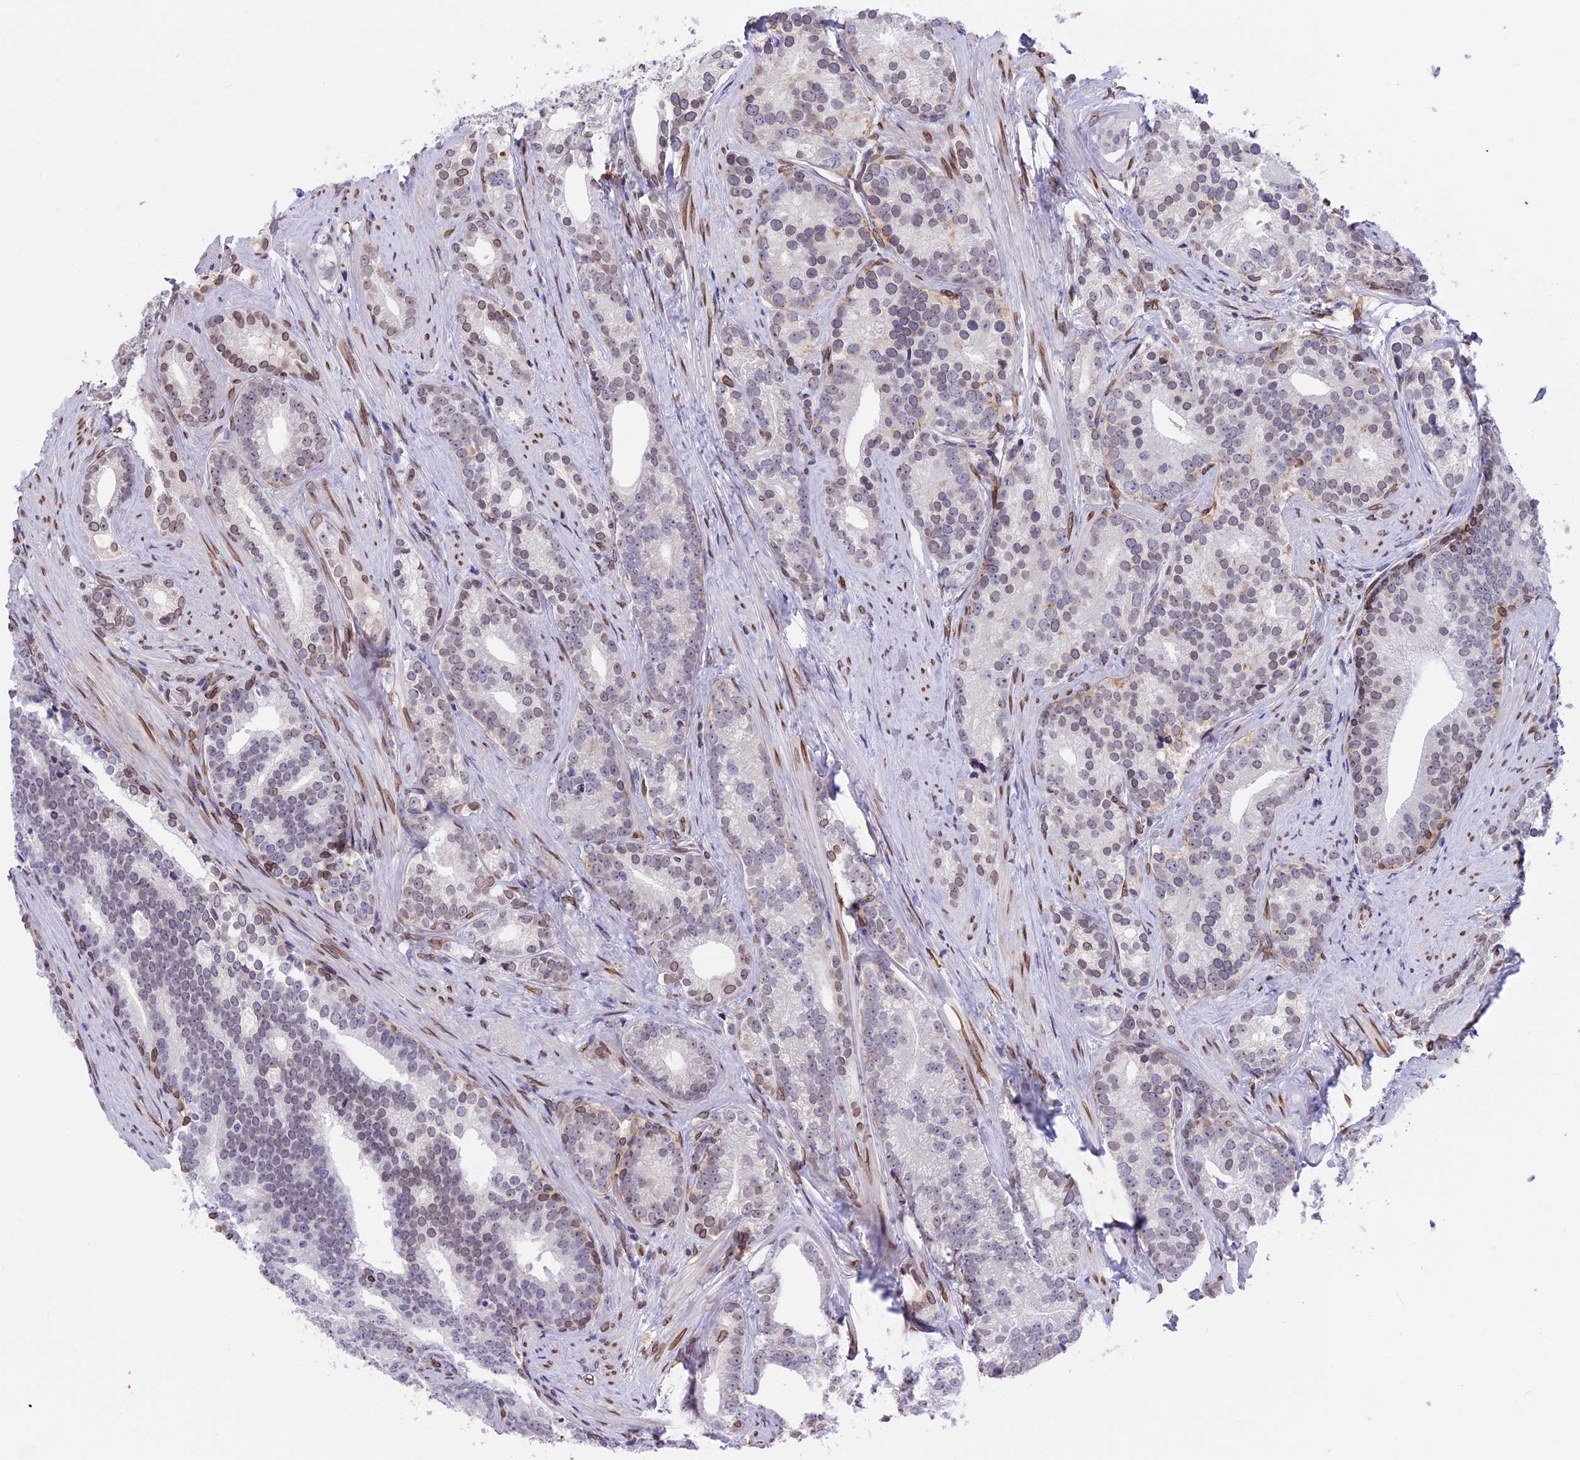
{"staining": {"intensity": "weak", "quantity": "<25%", "location": "cytoplasmic/membranous,nuclear"}, "tissue": "prostate cancer", "cell_type": "Tumor cells", "image_type": "cancer", "snomed": [{"axis": "morphology", "description": "Adenocarcinoma, Low grade"}, {"axis": "topography", "description": "Prostate"}], "caption": "Protein analysis of prostate cancer displays no significant positivity in tumor cells.", "gene": "TMPRSS7", "patient": {"sex": "male", "age": 71}}